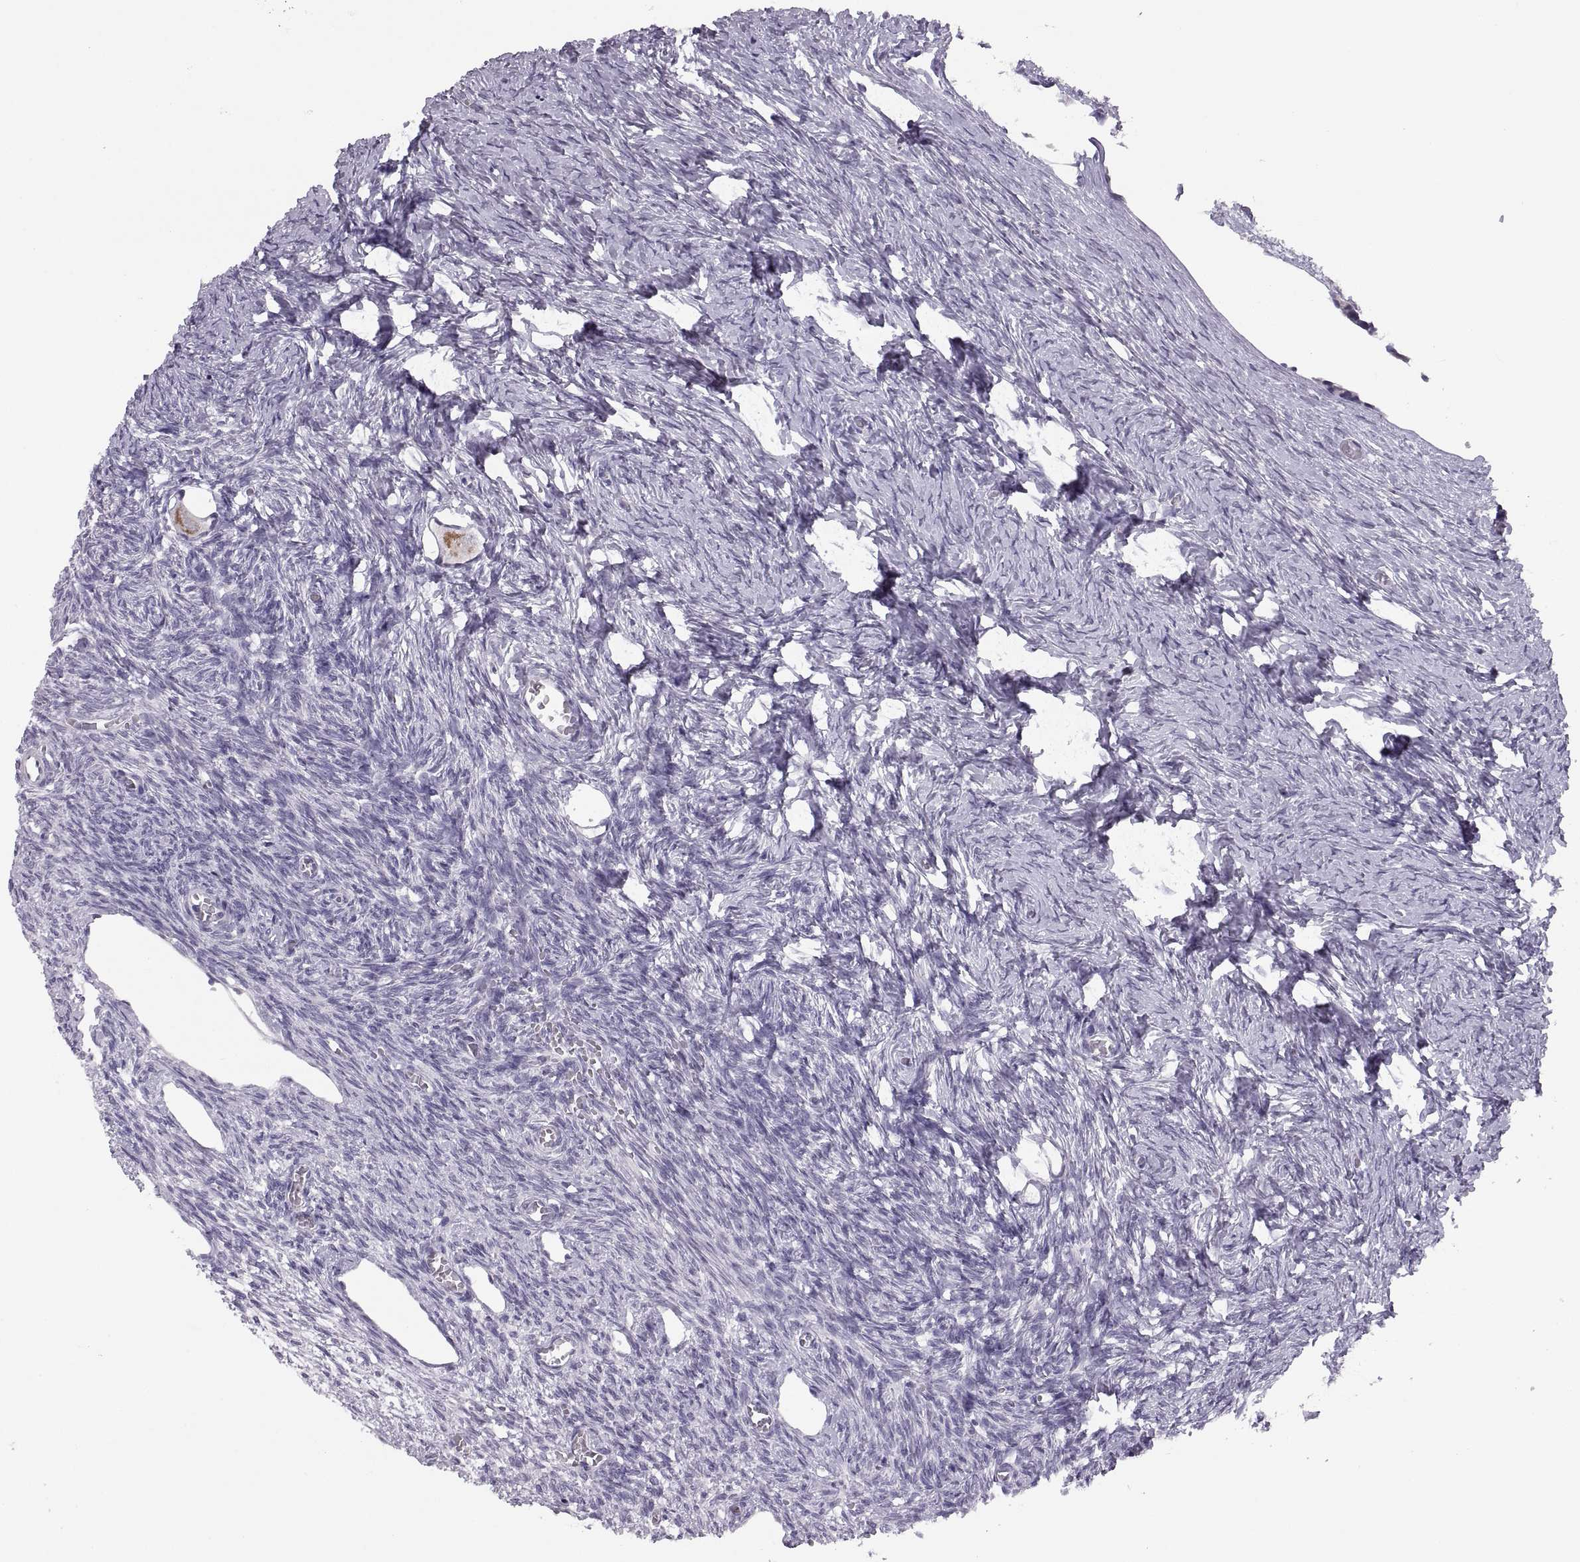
{"staining": {"intensity": "moderate", "quantity": ">75%", "location": "cytoplasmic/membranous"}, "tissue": "ovary", "cell_type": "Follicle cells", "image_type": "normal", "snomed": [{"axis": "morphology", "description": "Normal tissue, NOS"}, {"axis": "topography", "description": "Ovary"}], "caption": "Brown immunohistochemical staining in unremarkable ovary displays moderate cytoplasmic/membranous staining in about >75% of follicle cells.", "gene": "ADH6", "patient": {"sex": "female", "age": 27}}